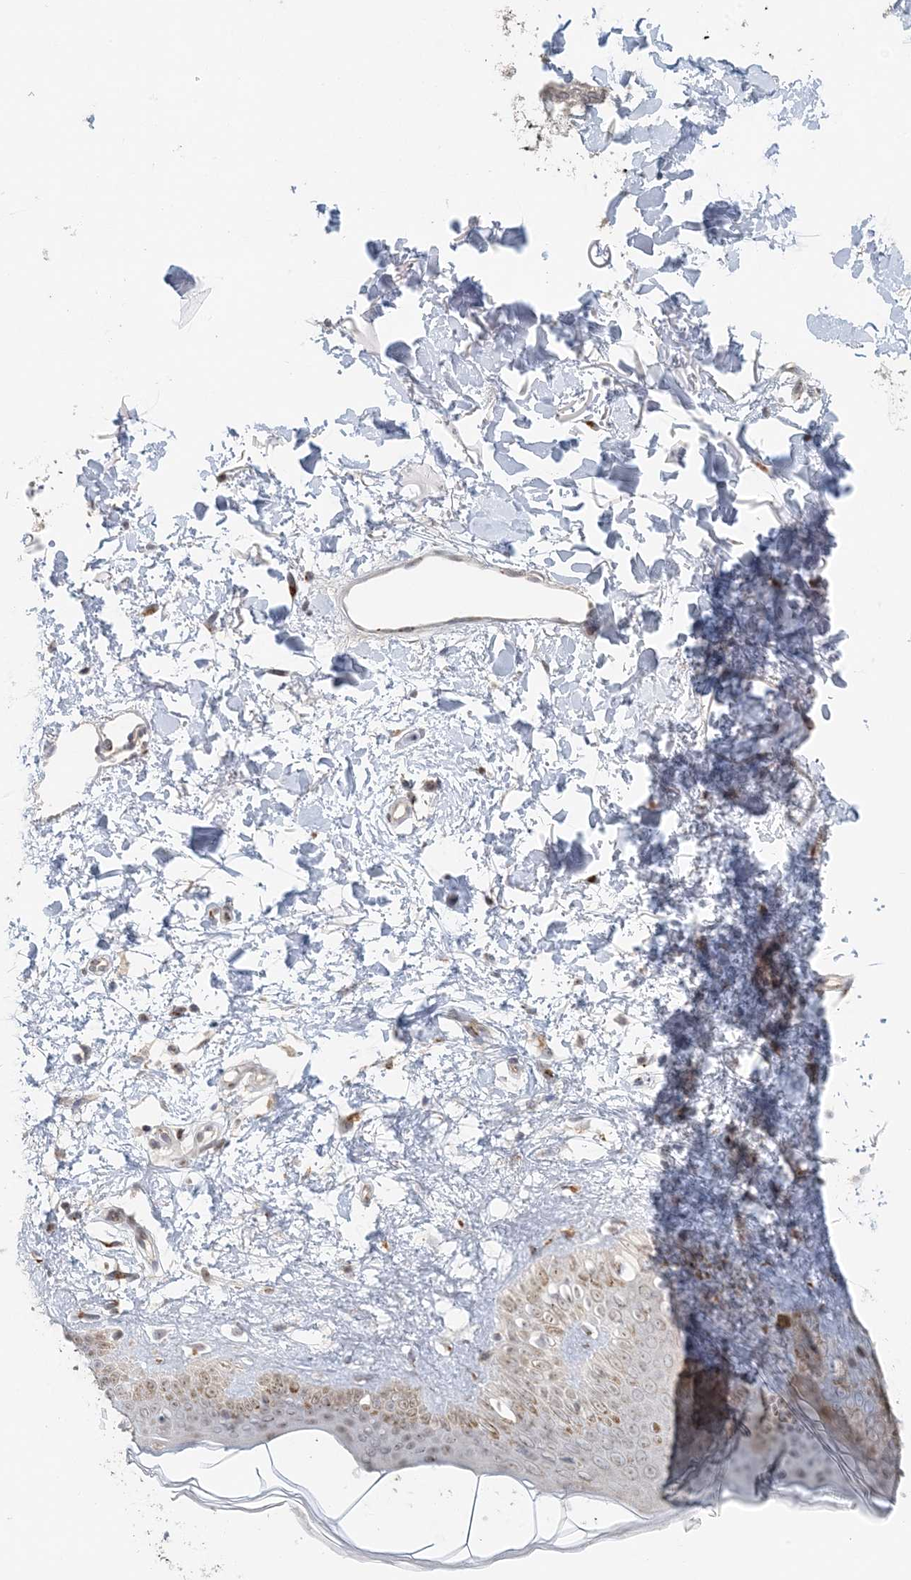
{"staining": {"intensity": "weak", "quantity": ">75%", "location": "cytoplasmic/membranous"}, "tissue": "skin", "cell_type": "Fibroblasts", "image_type": "normal", "snomed": [{"axis": "morphology", "description": "Normal tissue, NOS"}, {"axis": "topography", "description": "Skin"}], "caption": "A high-resolution micrograph shows IHC staining of benign skin, which displays weak cytoplasmic/membranous expression in approximately >75% of fibroblasts.", "gene": "ZCCHC4", "patient": {"sex": "female", "age": 58}}